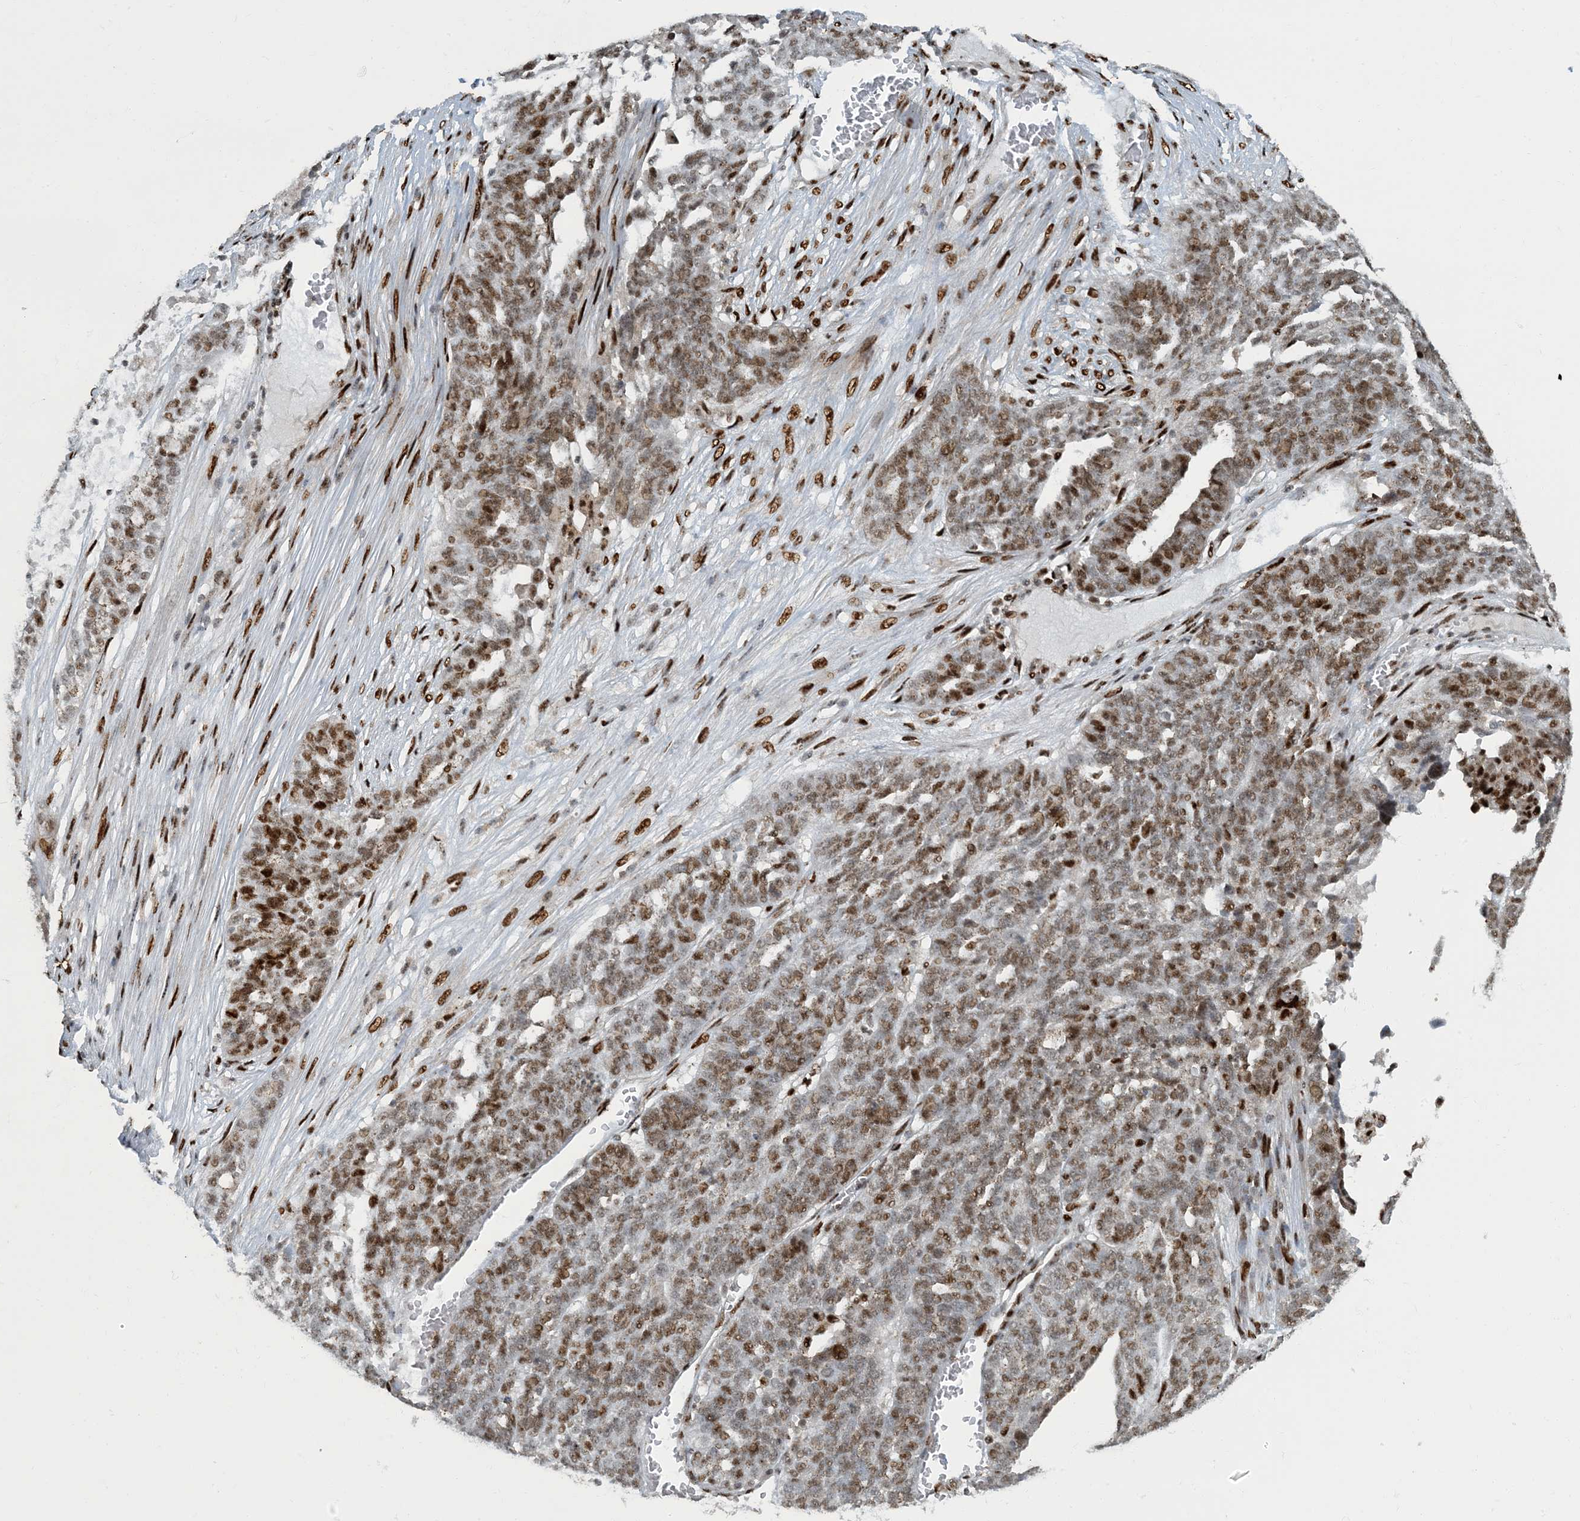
{"staining": {"intensity": "moderate", "quantity": "25%-75%", "location": "nuclear"}, "tissue": "ovarian cancer", "cell_type": "Tumor cells", "image_type": "cancer", "snomed": [{"axis": "morphology", "description": "Cystadenocarcinoma, serous, NOS"}, {"axis": "topography", "description": "Ovary"}], "caption": "Immunohistochemical staining of human ovarian cancer exhibits moderate nuclear protein staining in about 25%-75% of tumor cells.", "gene": "MBD1", "patient": {"sex": "female", "age": 59}}